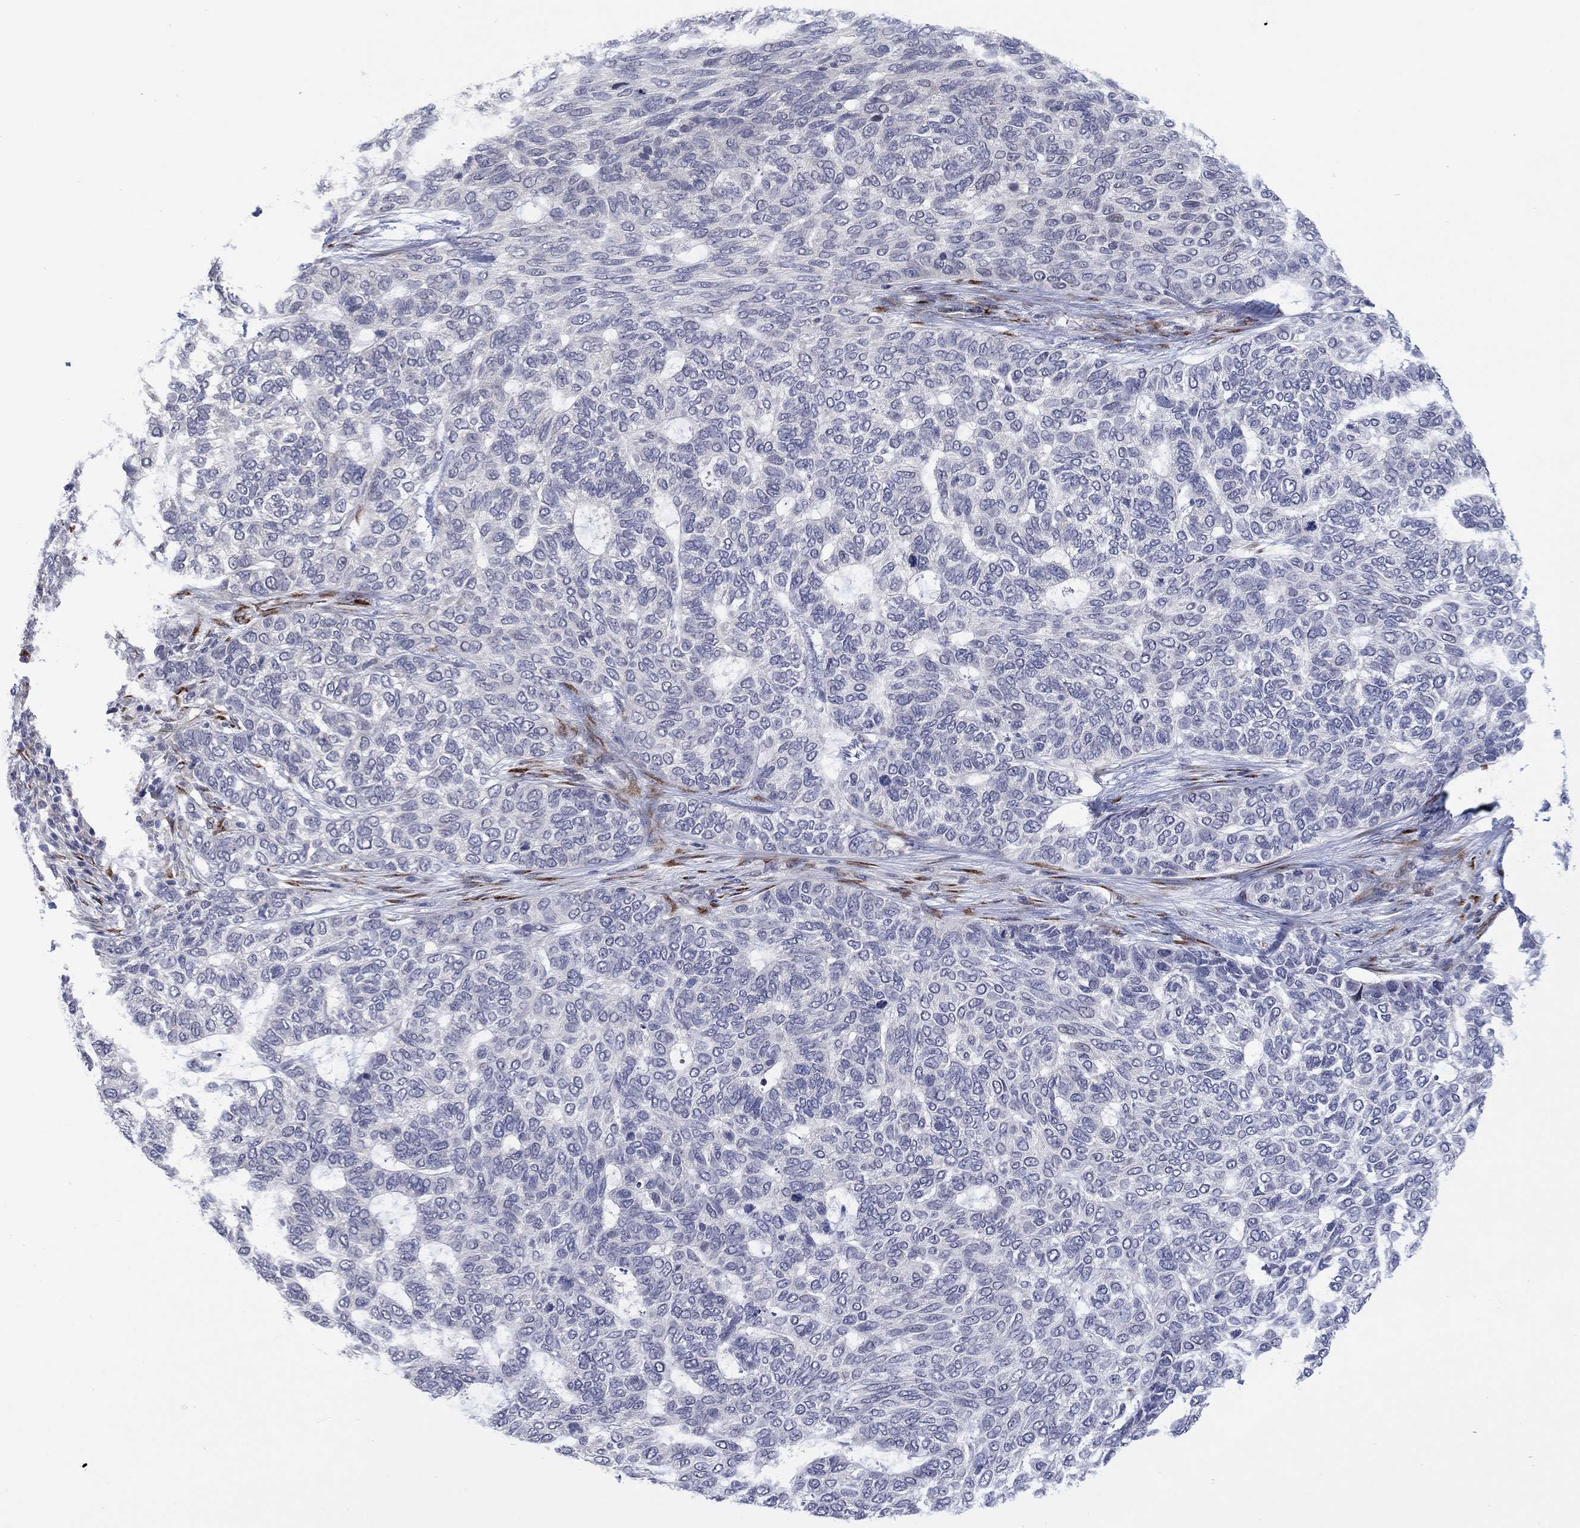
{"staining": {"intensity": "negative", "quantity": "none", "location": "none"}, "tissue": "skin cancer", "cell_type": "Tumor cells", "image_type": "cancer", "snomed": [{"axis": "morphology", "description": "Basal cell carcinoma"}, {"axis": "topography", "description": "Skin"}], "caption": "A high-resolution micrograph shows immunohistochemistry (IHC) staining of skin cancer, which shows no significant positivity in tumor cells.", "gene": "TTC21B", "patient": {"sex": "female", "age": 65}}